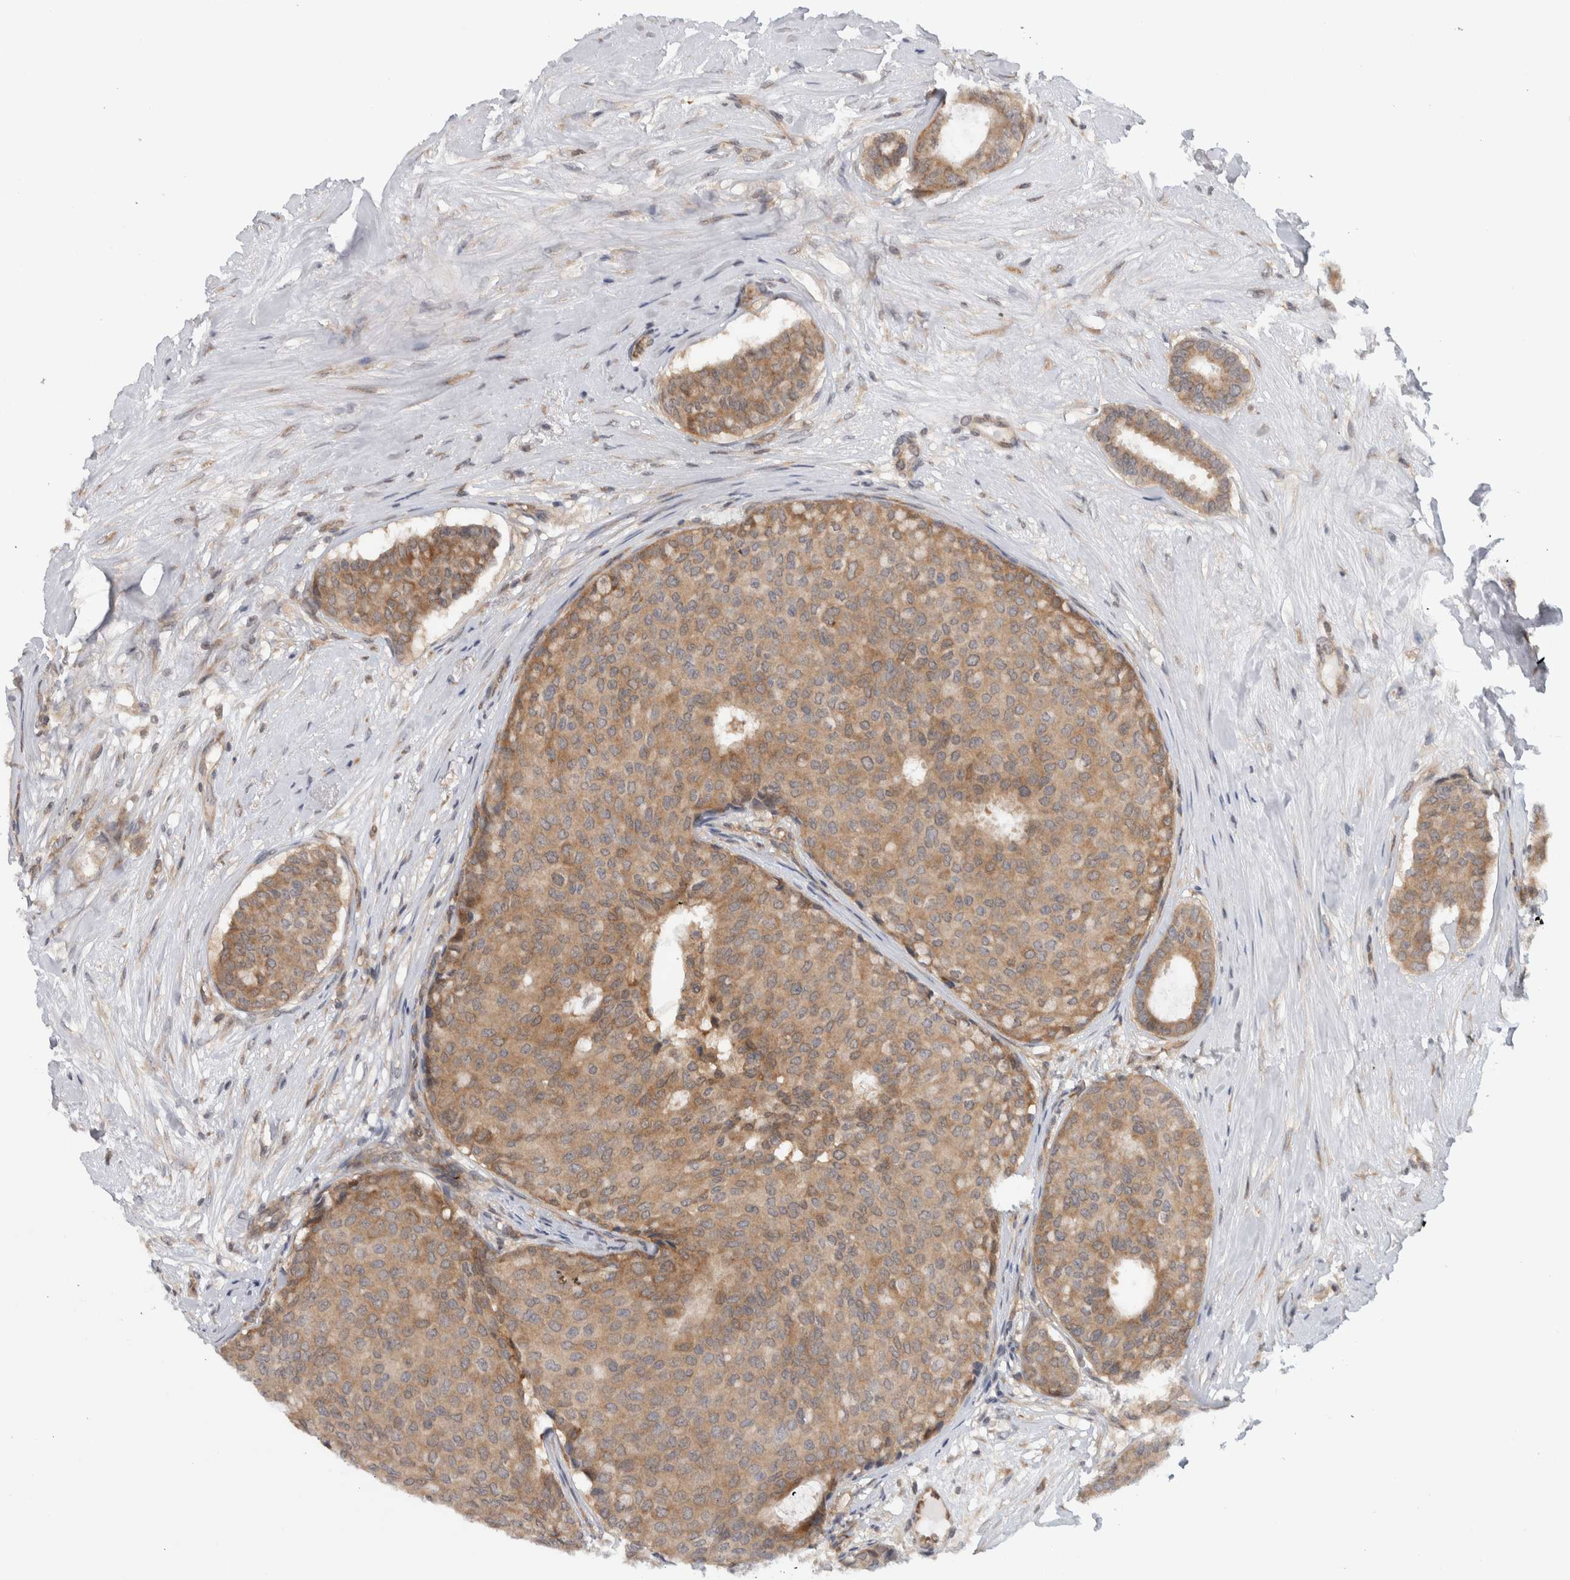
{"staining": {"intensity": "moderate", "quantity": ">75%", "location": "cytoplasmic/membranous"}, "tissue": "breast cancer", "cell_type": "Tumor cells", "image_type": "cancer", "snomed": [{"axis": "morphology", "description": "Duct carcinoma"}, {"axis": "topography", "description": "Breast"}], "caption": "Human intraductal carcinoma (breast) stained with a brown dye demonstrates moderate cytoplasmic/membranous positive staining in about >75% of tumor cells.", "gene": "CCDC43", "patient": {"sex": "female", "age": 75}}